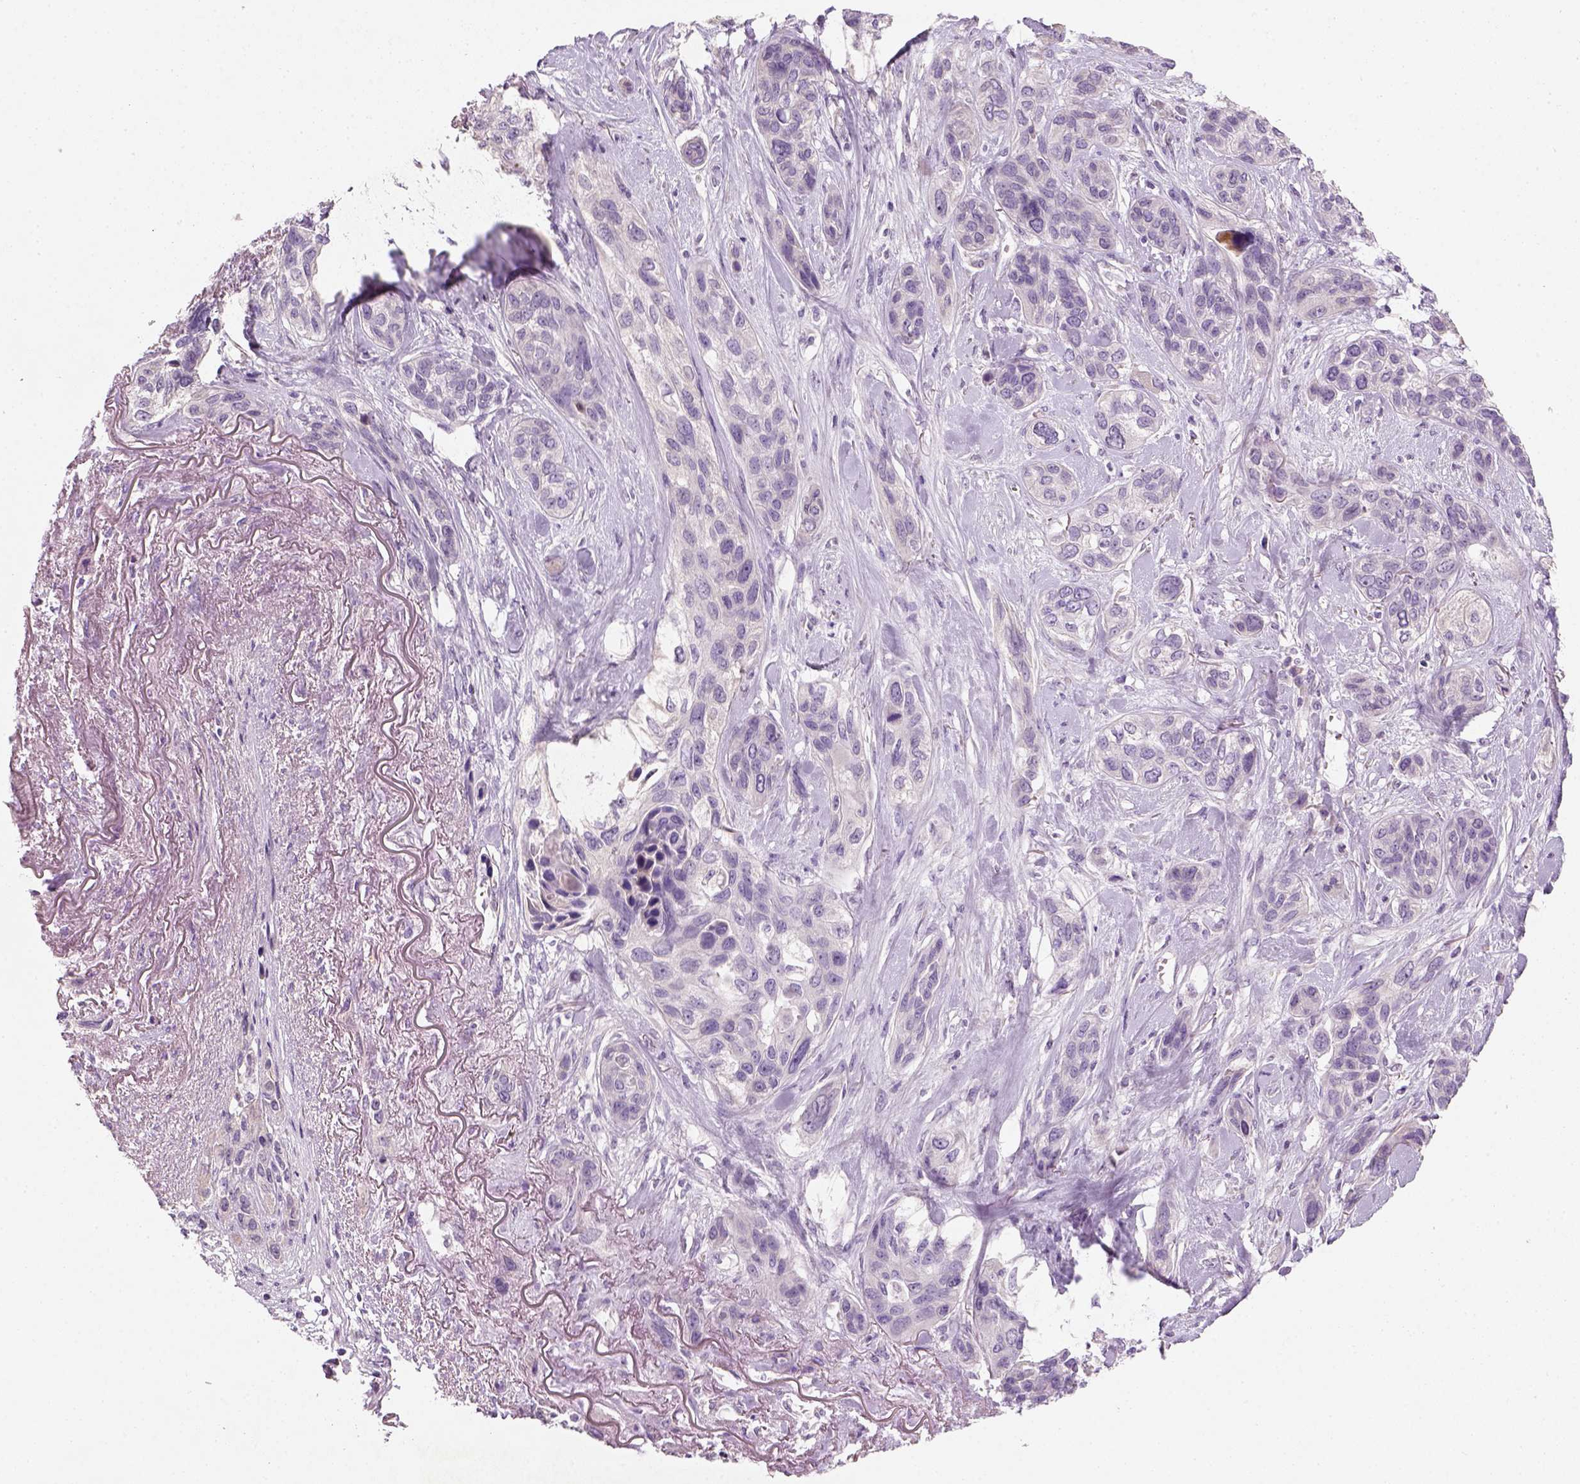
{"staining": {"intensity": "negative", "quantity": "none", "location": "none"}, "tissue": "lung cancer", "cell_type": "Tumor cells", "image_type": "cancer", "snomed": [{"axis": "morphology", "description": "Squamous cell carcinoma, NOS"}, {"axis": "topography", "description": "Lung"}], "caption": "Immunohistochemical staining of human lung squamous cell carcinoma reveals no significant staining in tumor cells. (DAB (3,3'-diaminobenzidine) immunohistochemistry (IHC), high magnification).", "gene": "NUDT6", "patient": {"sex": "female", "age": 70}}